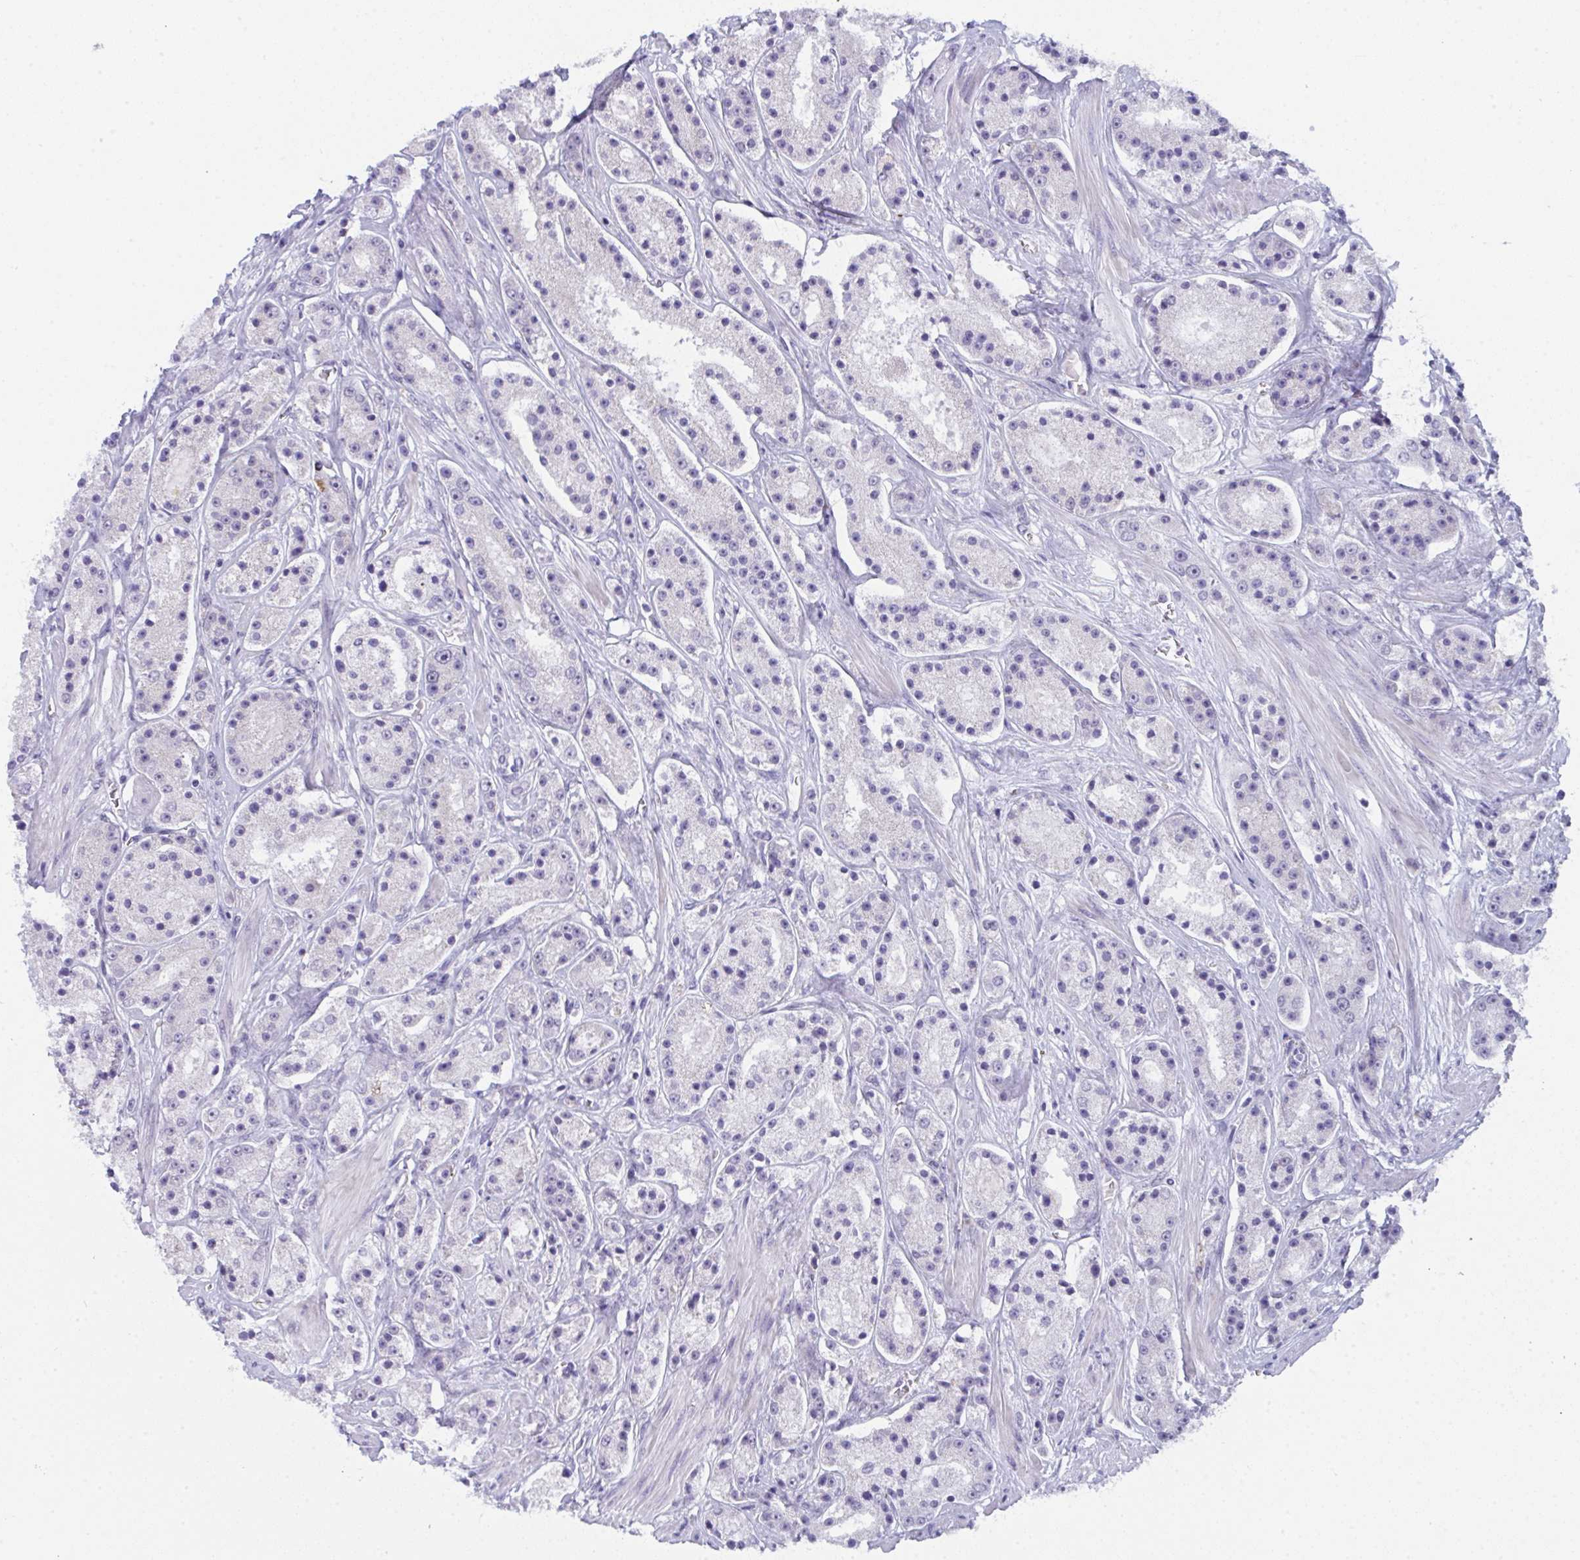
{"staining": {"intensity": "negative", "quantity": "none", "location": "none"}, "tissue": "prostate cancer", "cell_type": "Tumor cells", "image_type": "cancer", "snomed": [{"axis": "morphology", "description": "Adenocarcinoma, High grade"}, {"axis": "topography", "description": "Prostate"}], "caption": "There is no significant expression in tumor cells of prostate cancer.", "gene": "CDK13", "patient": {"sex": "male", "age": 67}}